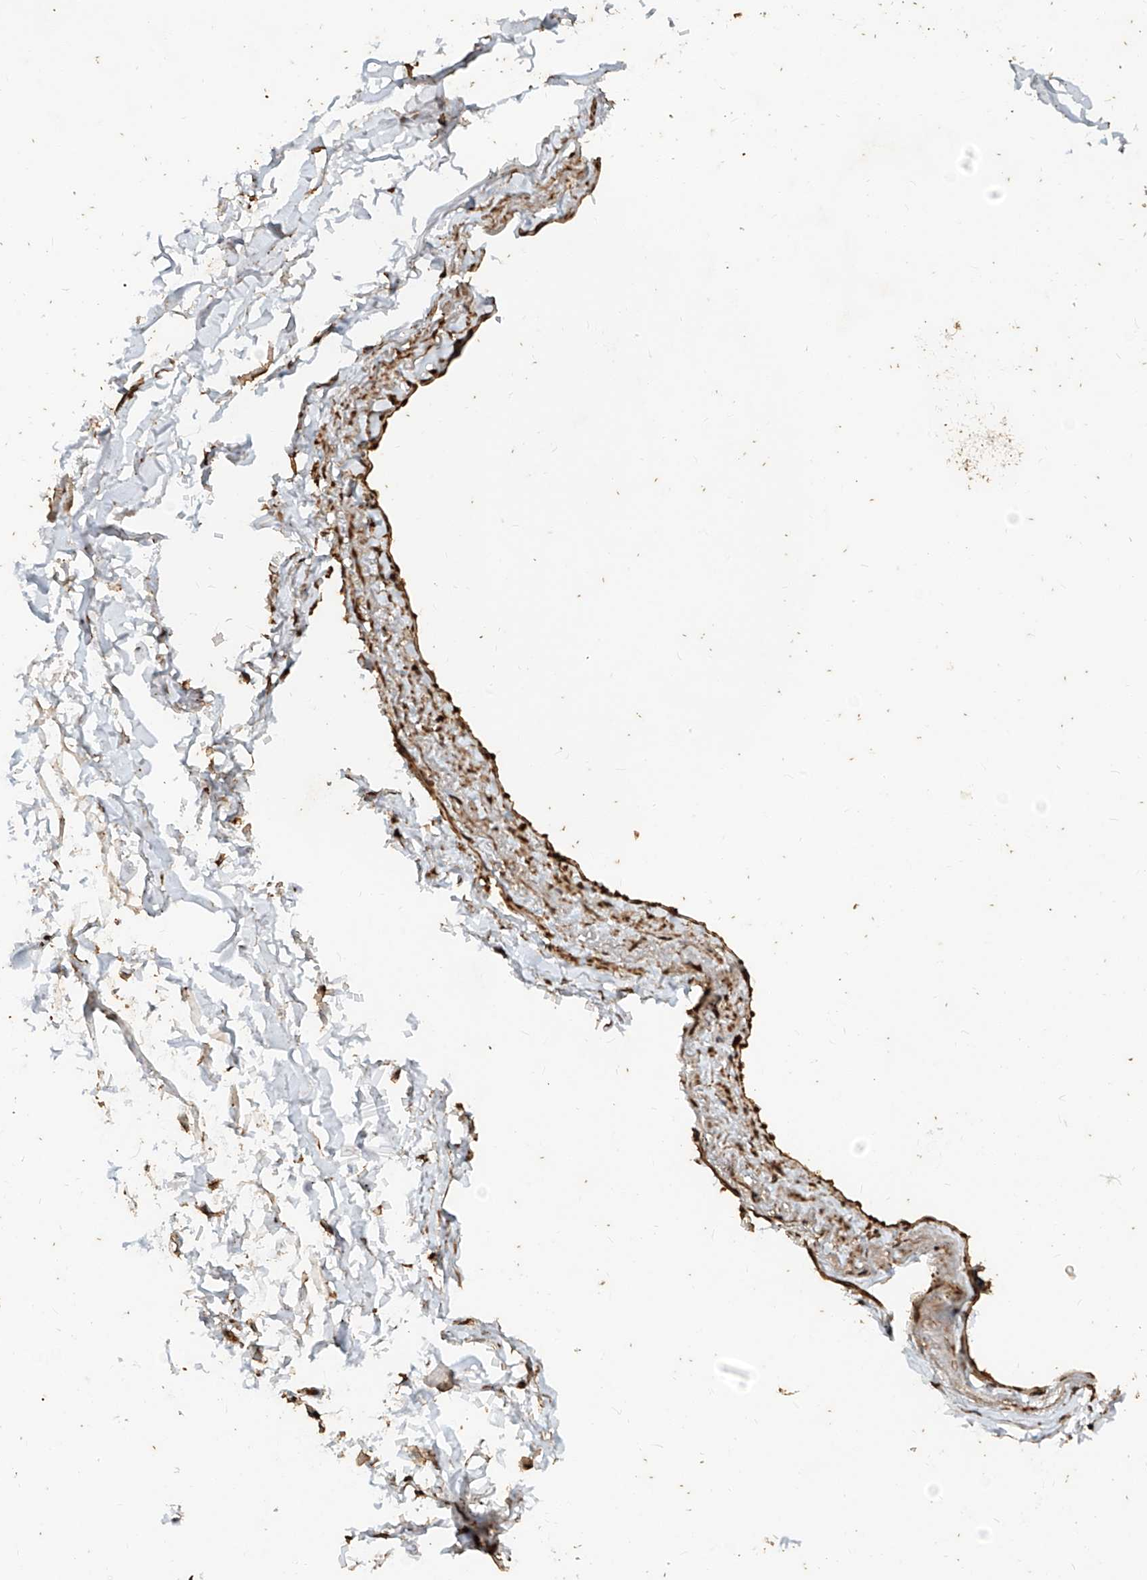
{"staining": {"intensity": "strong", "quantity": ">75%", "location": "cytoplasmic/membranous,nuclear"}, "tissue": "adipose tissue", "cell_type": "Adipocytes", "image_type": "normal", "snomed": [{"axis": "morphology", "description": "Normal tissue, NOS"}, {"axis": "topography", "description": "Cartilage tissue"}, {"axis": "topography", "description": "Bronchus"}], "caption": "Adipocytes reveal strong cytoplasmic/membranous,nuclear staining in approximately >75% of cells in unremarkable adipose tissue.", "gene": "ZNF660", "patient": {"sex": "female", "age": 73}}